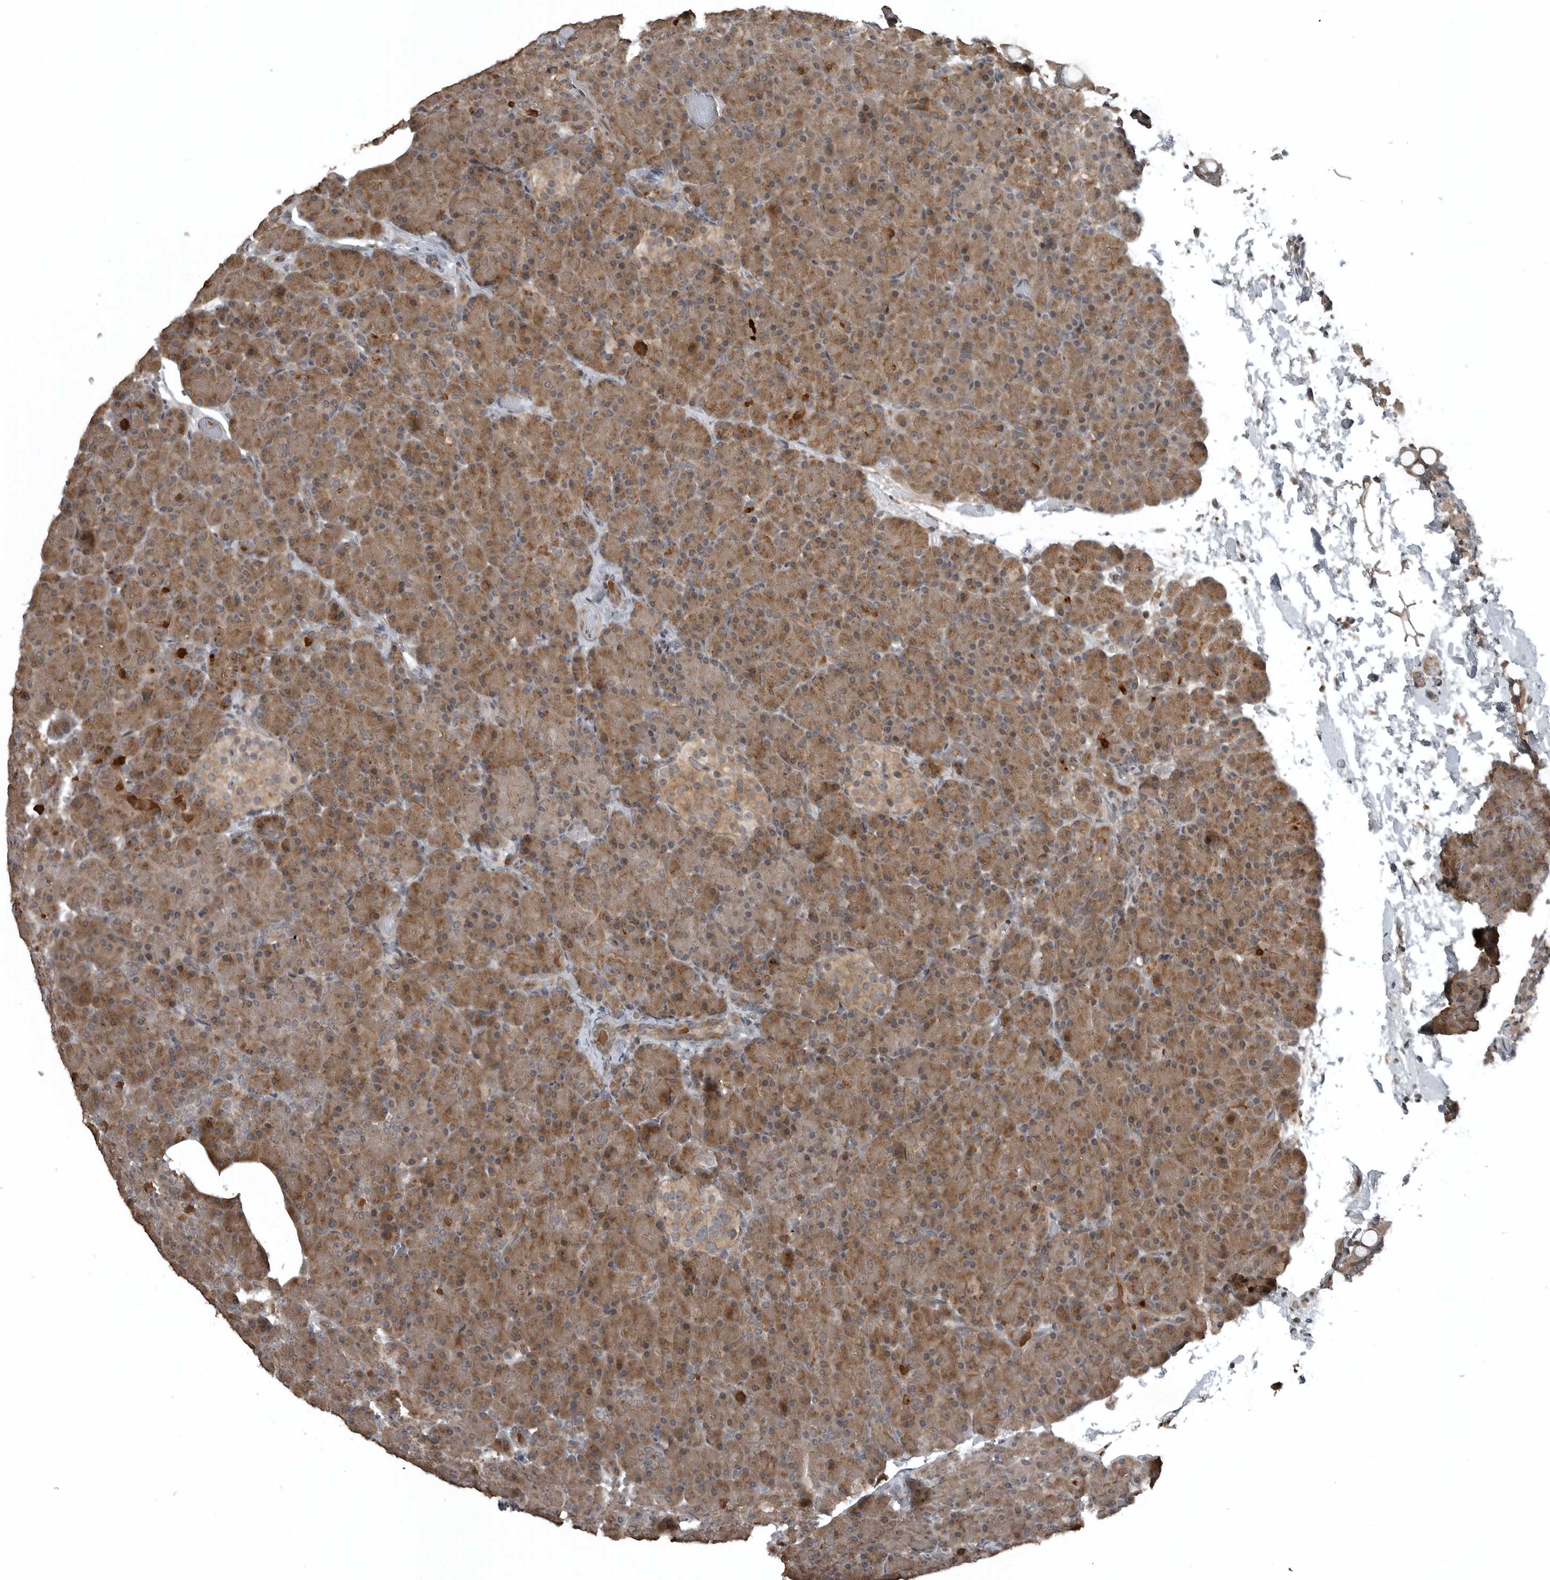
{"staining": {"intensity": "moderate", "quantity": ">75%", "location": "cytoplasmic/membranous"}, "tissue": "pancreas", "cell_type": "Exocrine glandular cells", "image_type": "normal", "snomed": [{"axis": "morphology", "description": "Normal tissue, NOS"}, {"axis": "topography", "description": "Pancreas"}], "caption": "A brown stain highlights moderate cytoplasmic/membranous expression of a protein in exocrine glandular cells of benign human pancreas. (brown staining indicates protein expression, while blue staining denotes nuclei).", "gene": "GAK", "patient": {"sex": "female", "age": 43}}